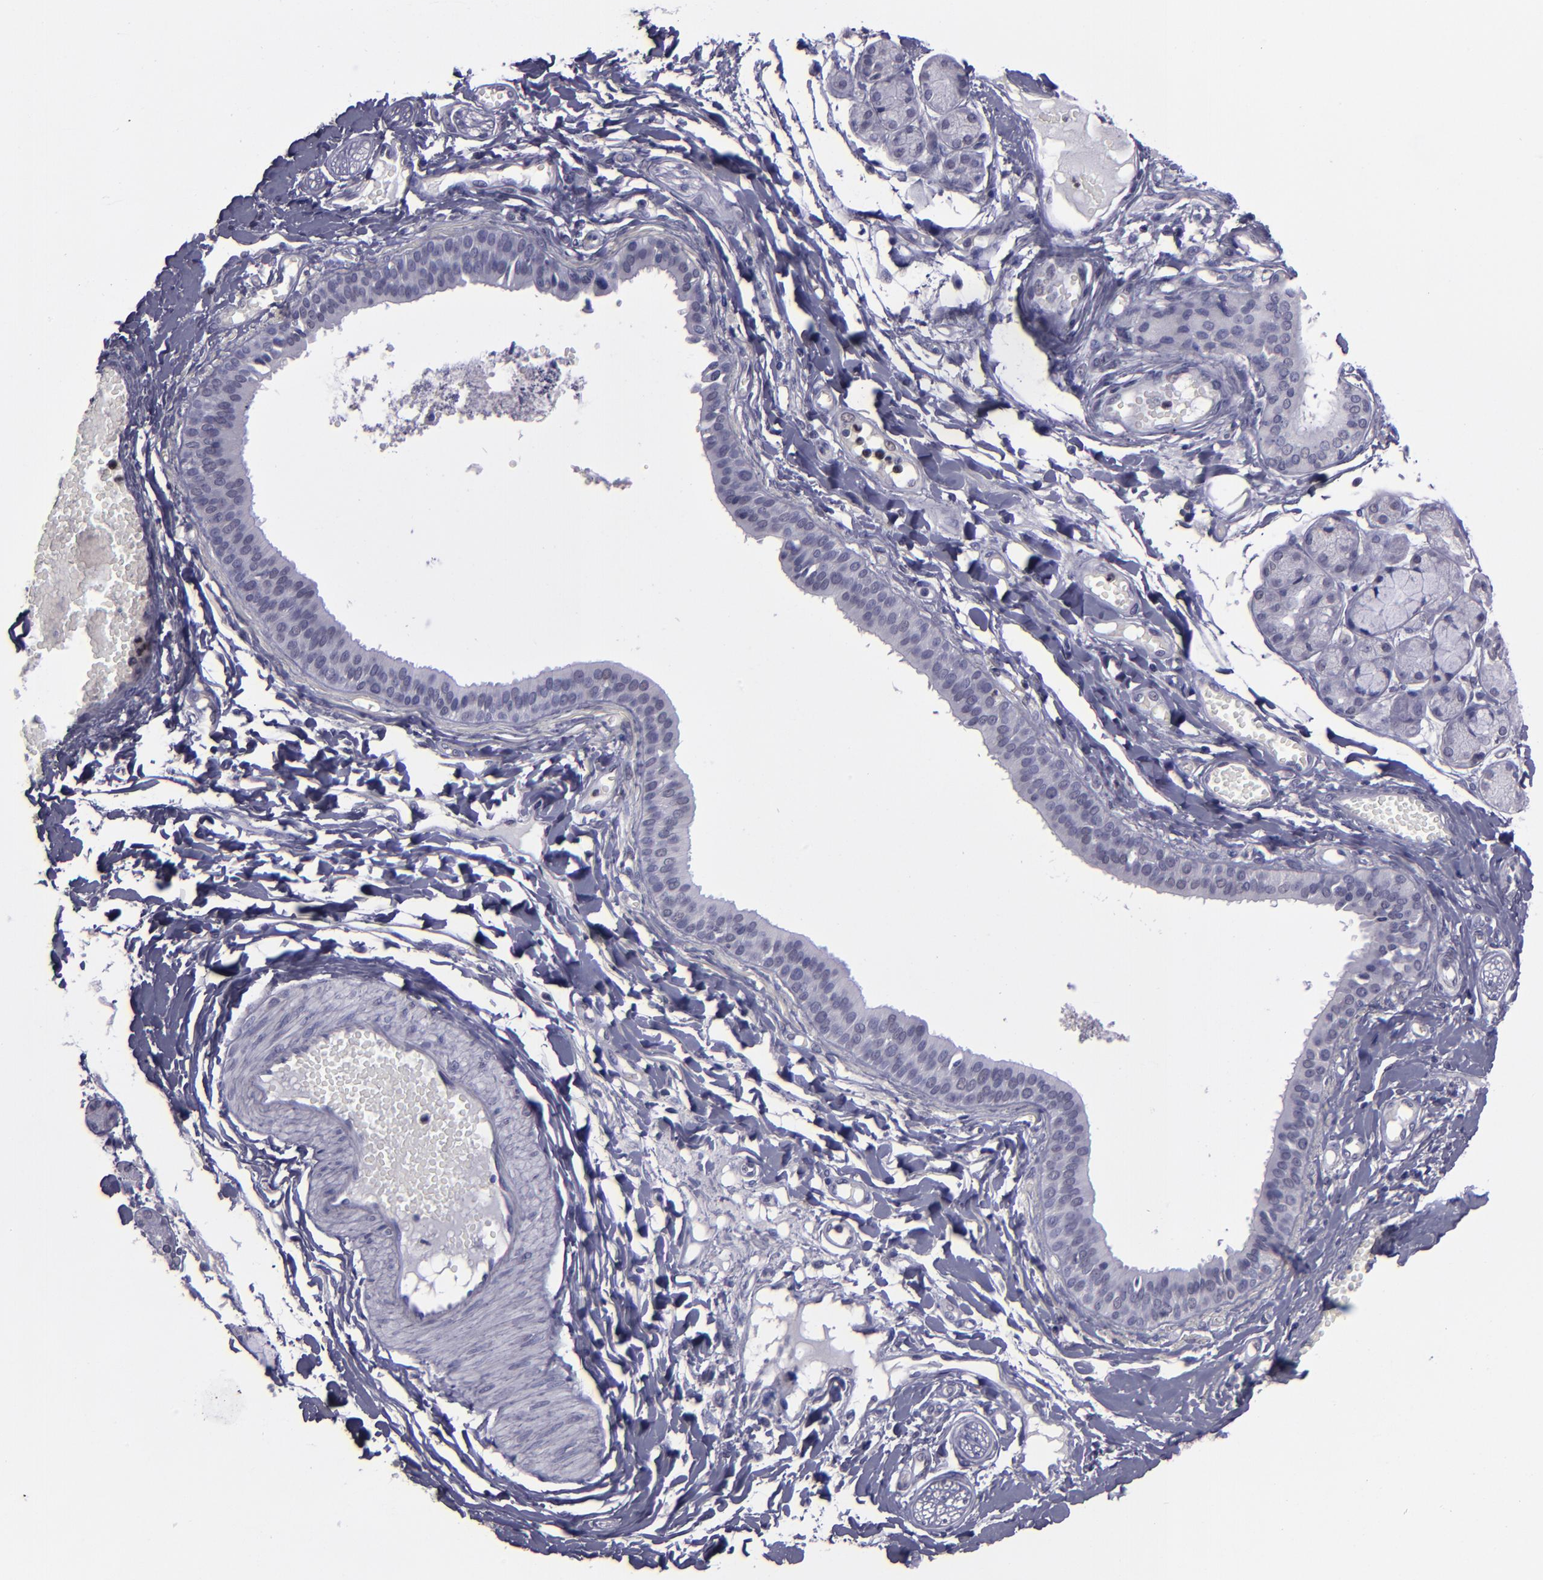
{"staining": {"intensity": "negative", "quantity": "none", "location": "none"}, "tissue": "salivary gland", "cell_type": "Glandular cells", "image_type": "normal", "snomed": [{"axis": "morphology", "description": "Normal tissue, NOS"}, {"axis": "topography", "description": "Skeletal muscle"}, {"axis": "topography", "description": "Oral tissue"}, {"axis": "topography", "description": "Salivary gland"}, {"axis": "topography", "description": "Peripheral nerve tissue"}], "caption": "A micrograph of salivary gland stained for a protein demonstrates no brown staining in glandular cells.", "gene": "CEBPE", "patient": {"sex": "male", "age": 54}}